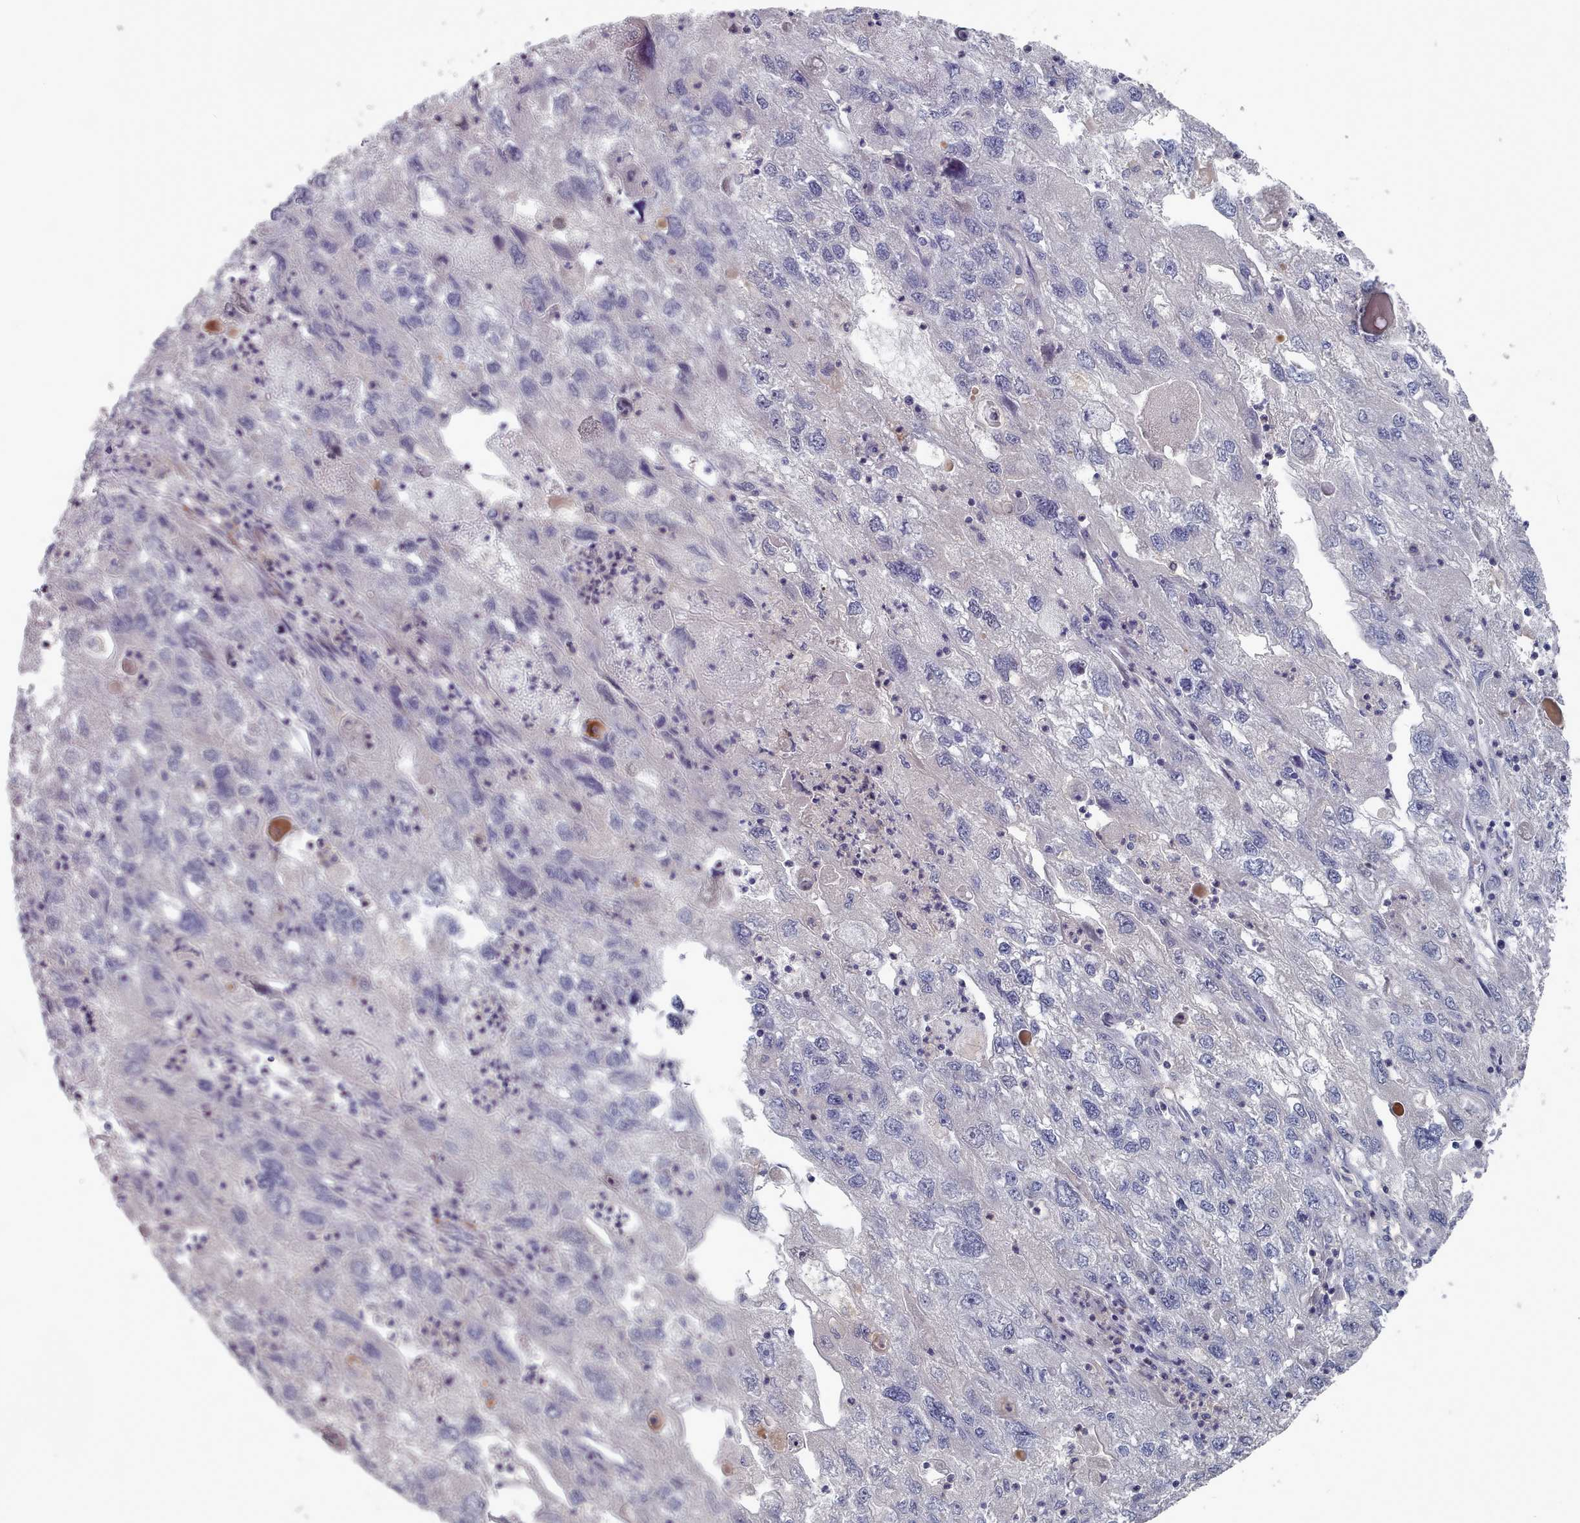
{"staining": {"intensity": "negative", "quantity": "none", "location": "none"}, "tissue": "endometrial cancer", "cell_type": "Tumor cells", "image_type": "cancer", "snomed": [{"axis": "morphology", "description": "Adenocarcinoma, NOS"}, {"axis": "topography", "description": "Endometrium"}], "caption": "This is a photomicrograph of immunohistochemistry (IHC) staining of adenocarcinoma (endometrial), which shows no positivity in tumor cells. Nuclei are stained in blue.", "gene": "COL8A2", "patient": {"sex": "female", "age": 49}}